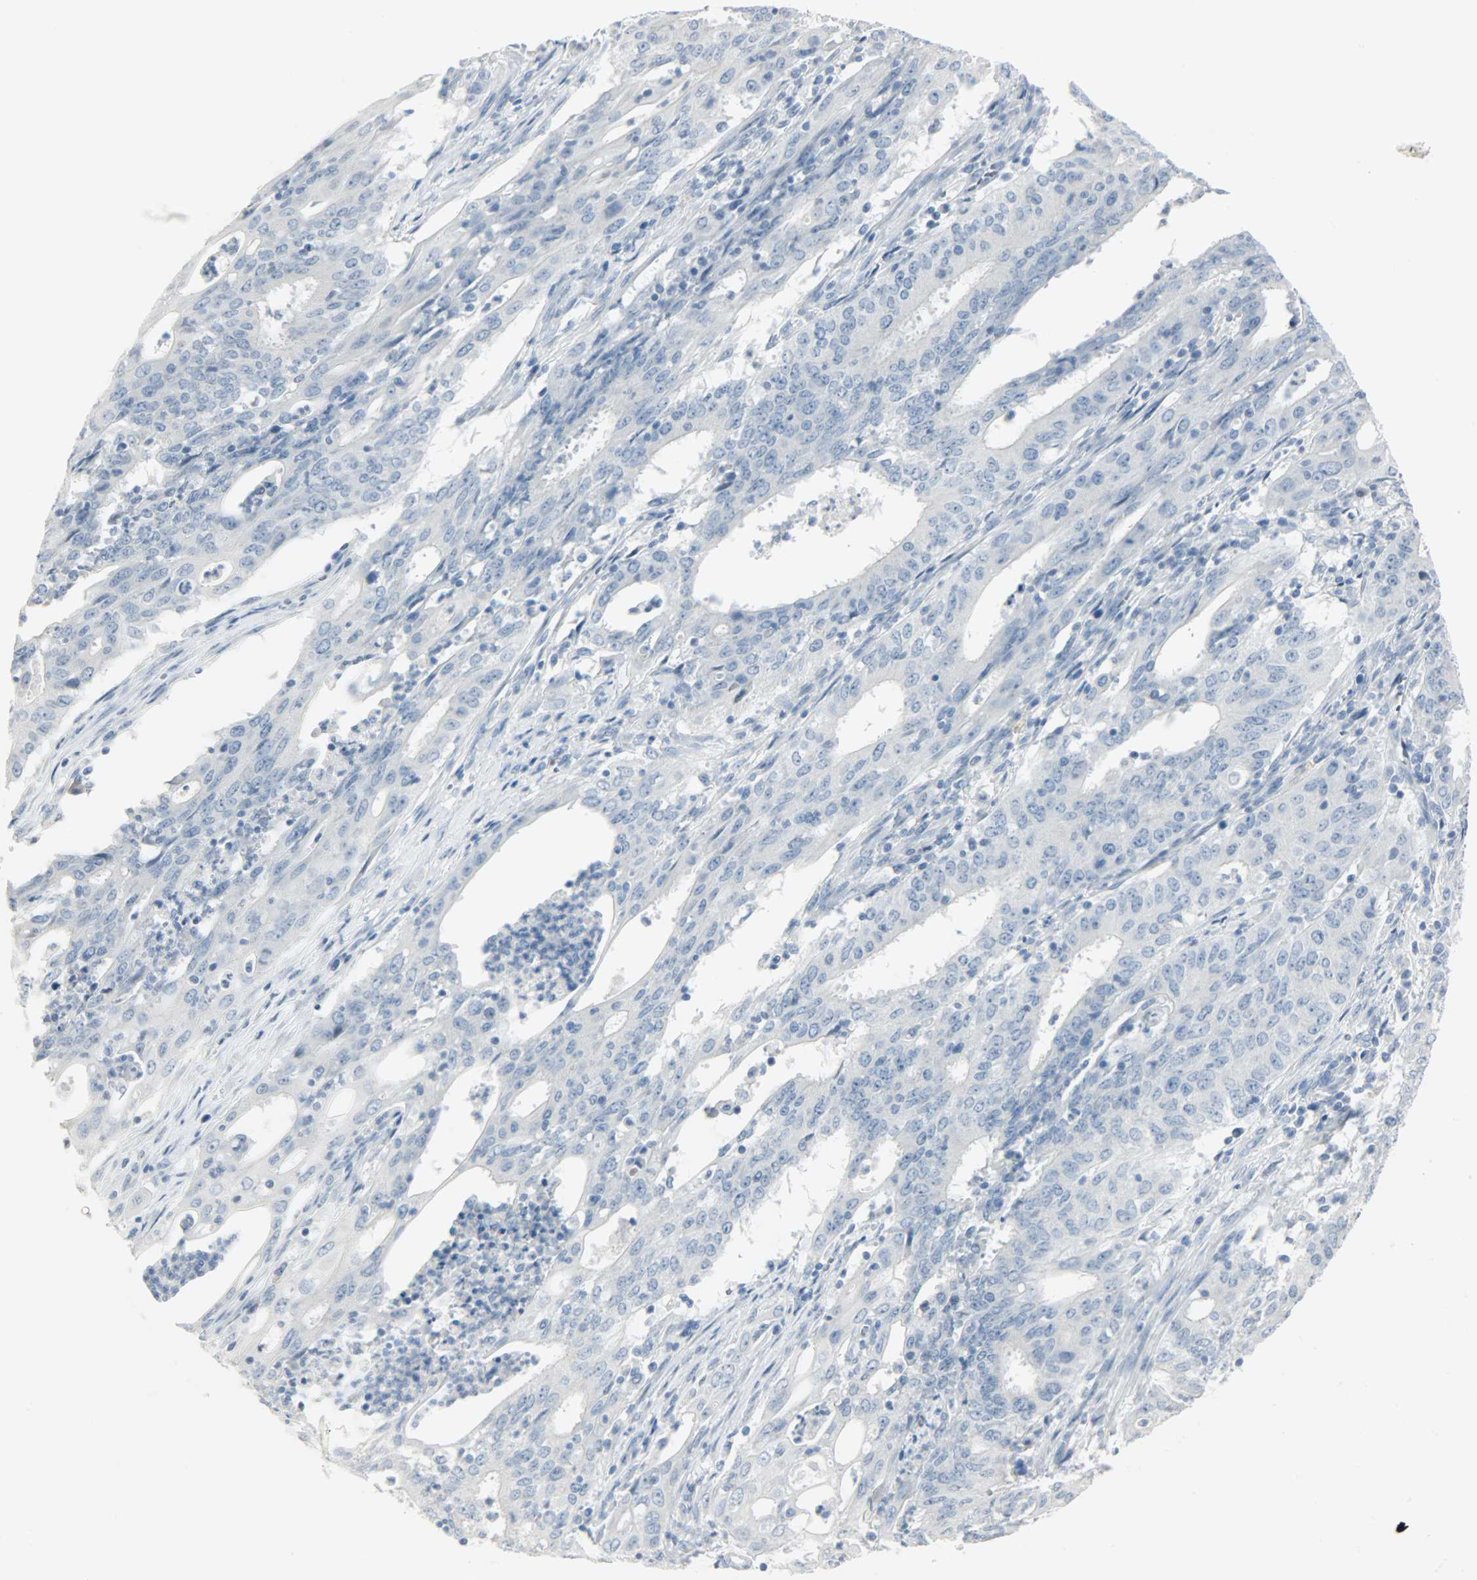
{"staining": {"intensity": "negative", "quantity": "none", "location": "none"}, "tissue": "cervical cancer", "cell_type": "Tumor cells", "image_type": "cancer", "snomed": [{"axis": "morphology", "description": "Adenocarcinoma, NOS"}, {"axis": "topography", "description": "Cervix"}], "caption": "Protein analysis of cervical adenocarcinoma displays no significant staining in tumor cells. (Stains: DAB immunohistochemistry with hematoxylin counter stain, Microscopy: brightfield microscopy at high magnification).", "gene": "KIT", "patient": {"sex": "female", "age": 44}}